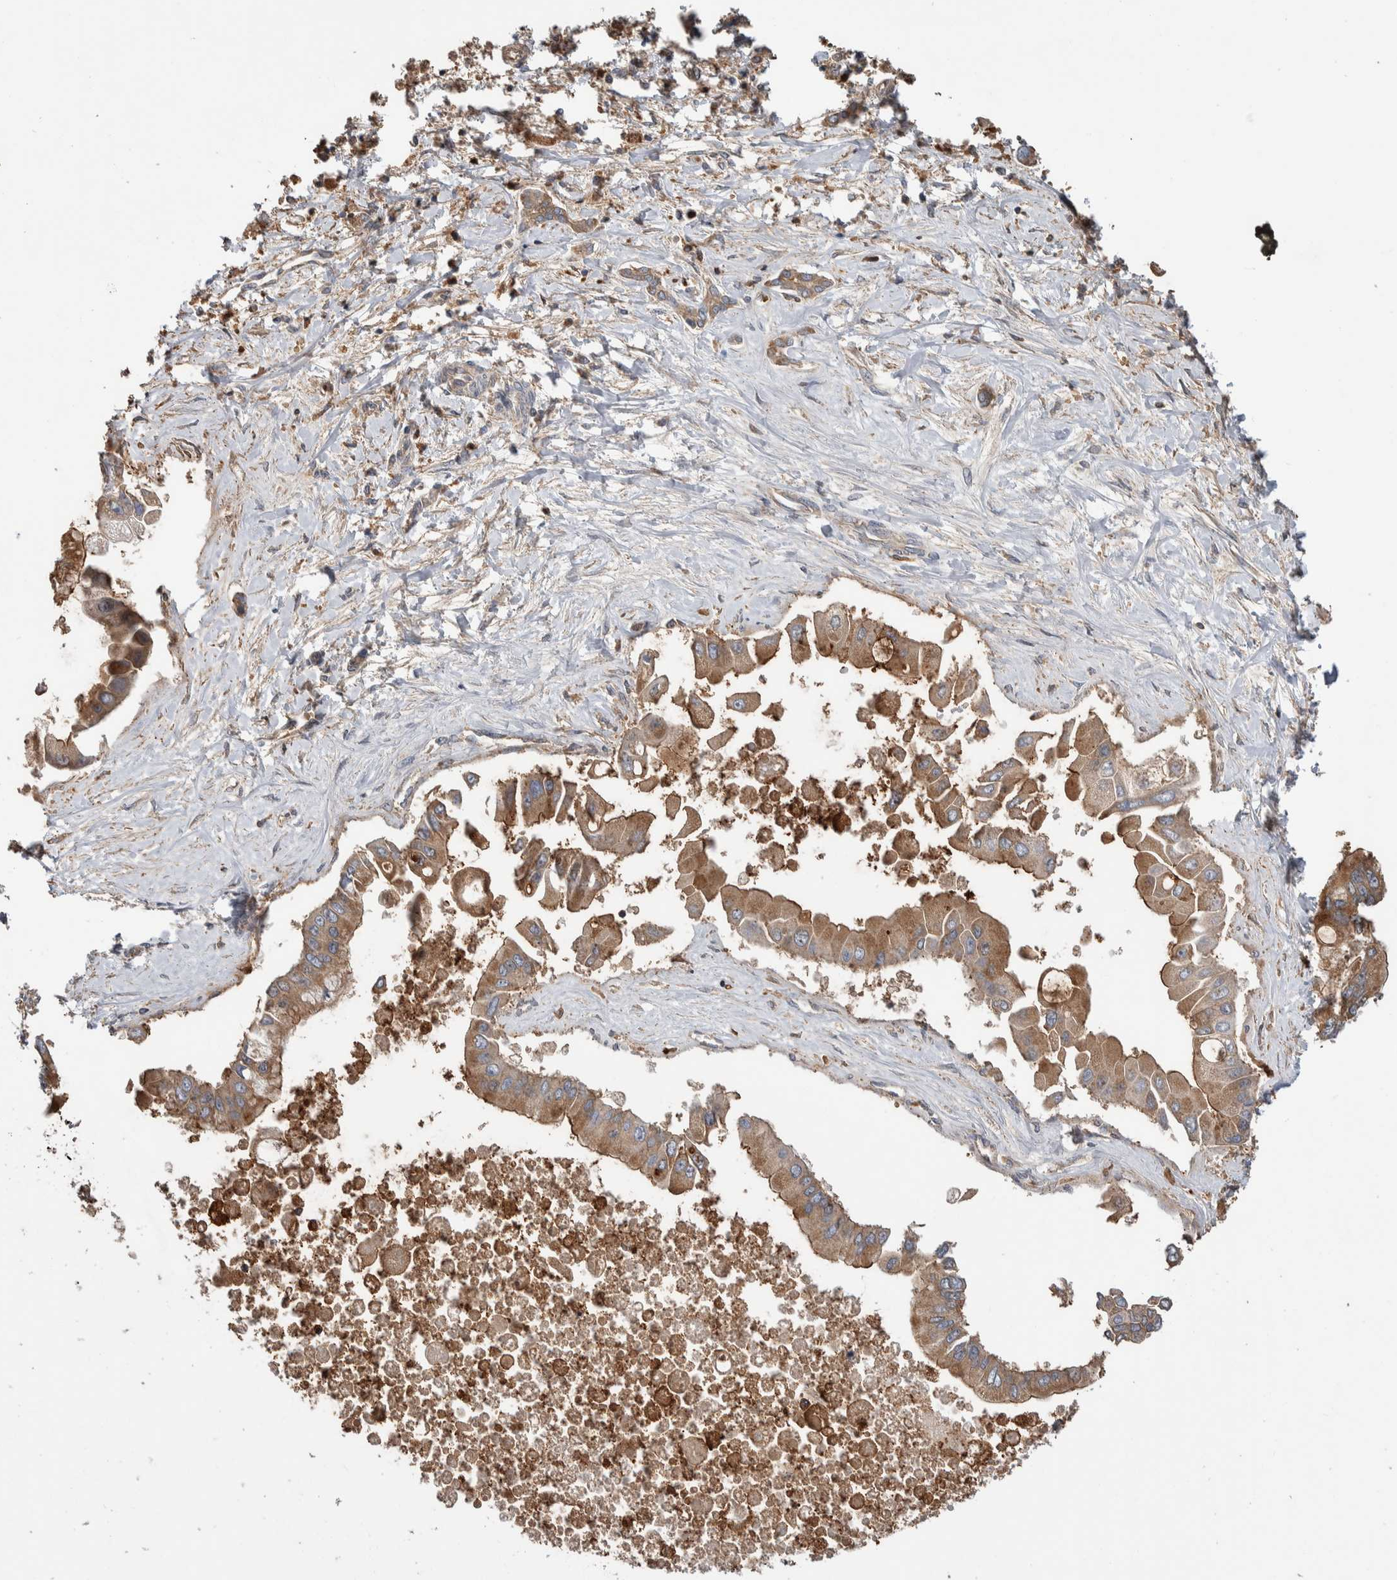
{"staining": {"intensity": "moderate", "quantity": ">75%", "location": "cytoplasmic/membranous"}, "tissue": "liver cancer", "cell_type": "Tumor cells", "image_type": "cancer", "snomed": [{"axis": "morphology", "description": "Cholangiocarcinoma"}, {"axis": "topography", "description": "Liver"}], "caption": "Immunohistochemistry (IHC) (DAB) staining of cholangiocarcinoma (liver) demonstrates moderate cytoplasmic/membranous protein expression in about >75% of tumor cells. The protein is stained brown, and the nuclei are stained in blue (DAB (3,3'-diaminobenzidine) IHC with brightfield microscopy, high magnification).", "gene": "SDCBP", "patient": {"sex": "male", "age": 50}}